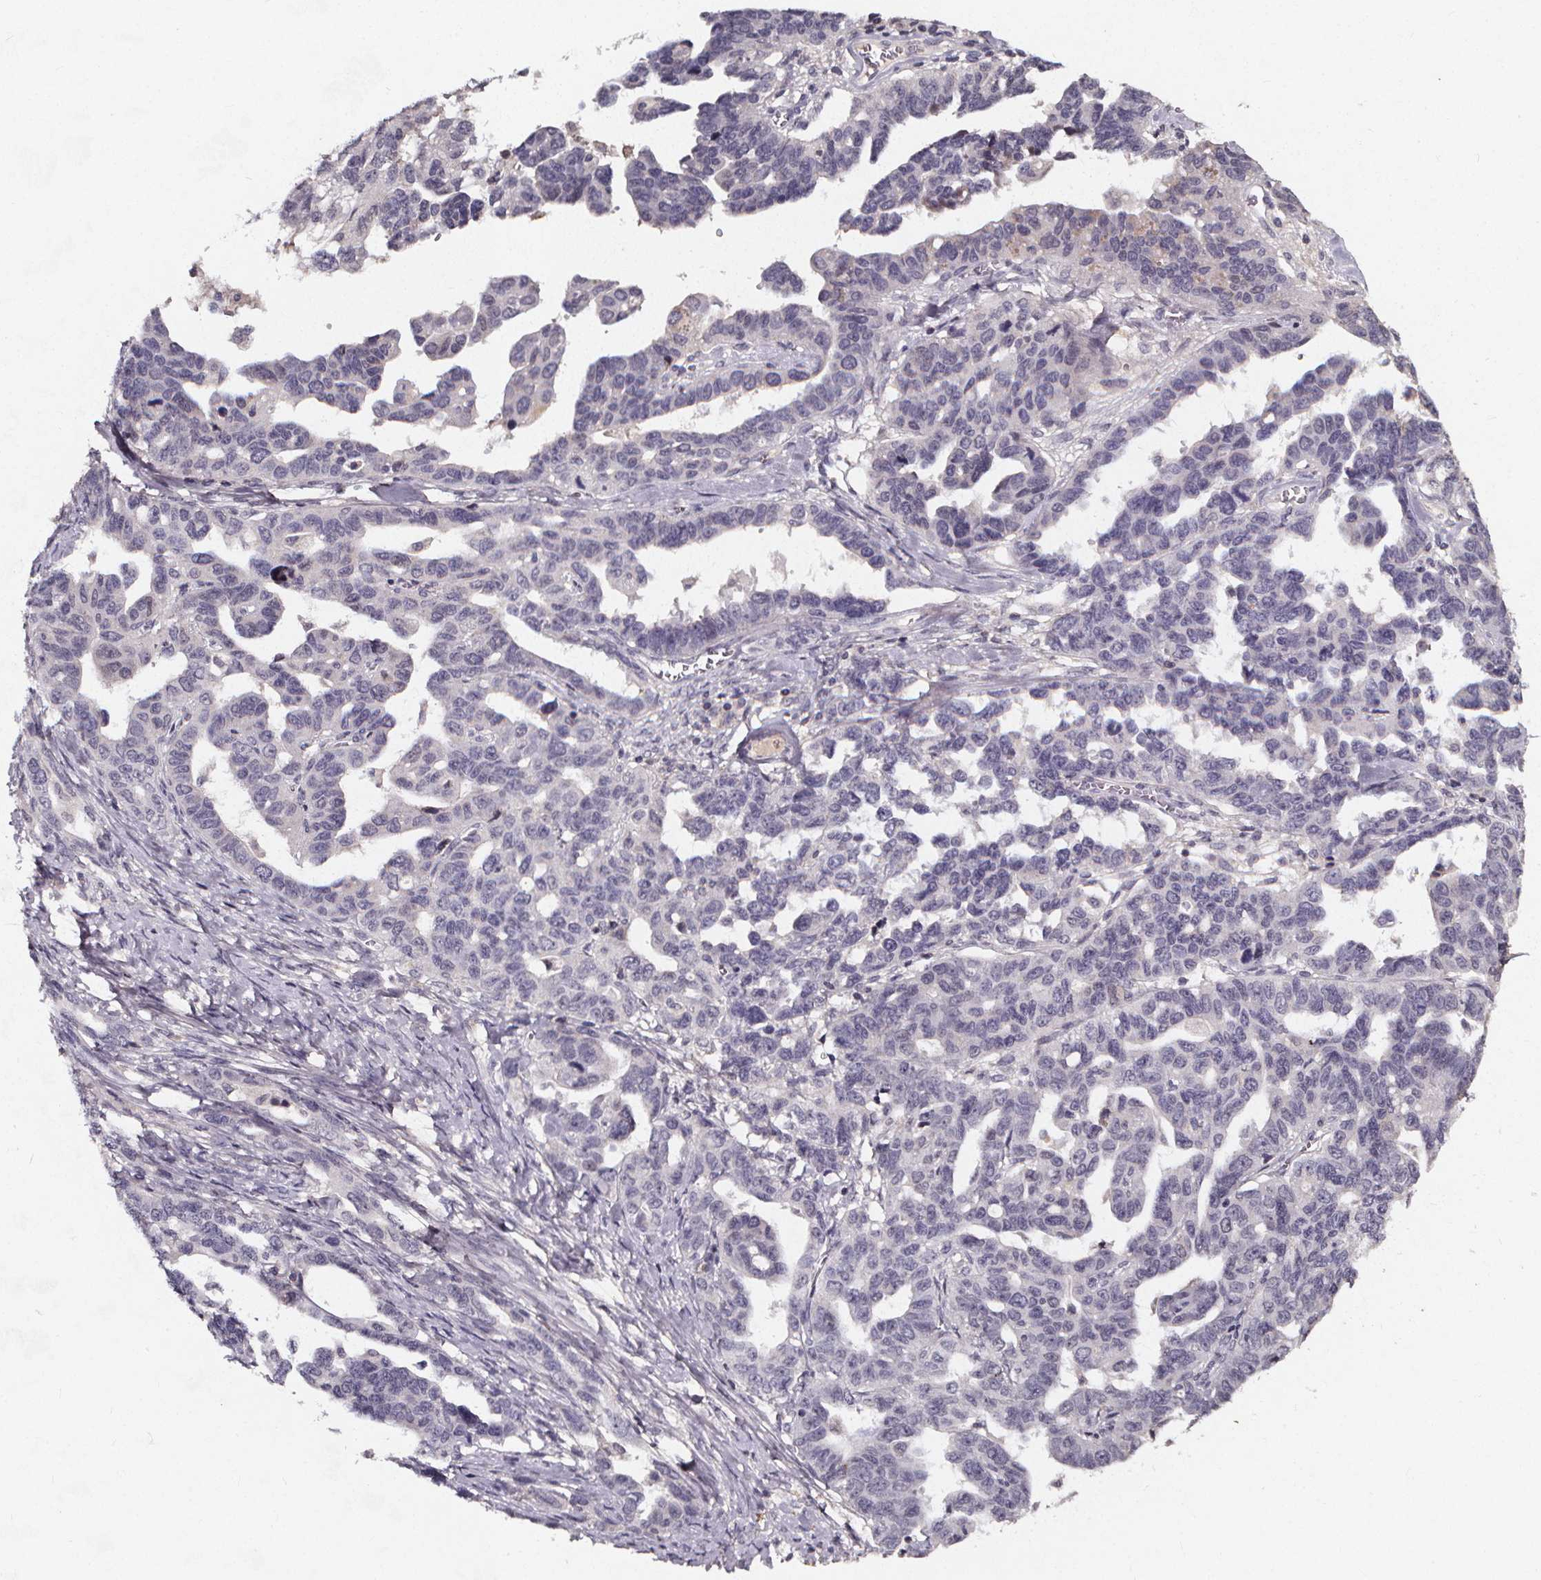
{"staining": {"intensity": "negative", "quantity": "none", "location": "none"}, "tissue": "ovarian cancer", "cell_type": "Tumor cells", "image_type": "cancer", "snomed": [{"axis": "morphology", "description": "Cystadenocarcinoma, serous, NOS"}, {"axis": "topography", "description": "Ovary"}], "caption": "This image is of ovarian cancer (serous cystadenocarcinoma) stained with IHC to label a protein in brown with the nuclei are counter-stained blue. There is no staining in tumor cells.", "gene": "SPAG8", "patient": {"sex": "female", "age": 69}}